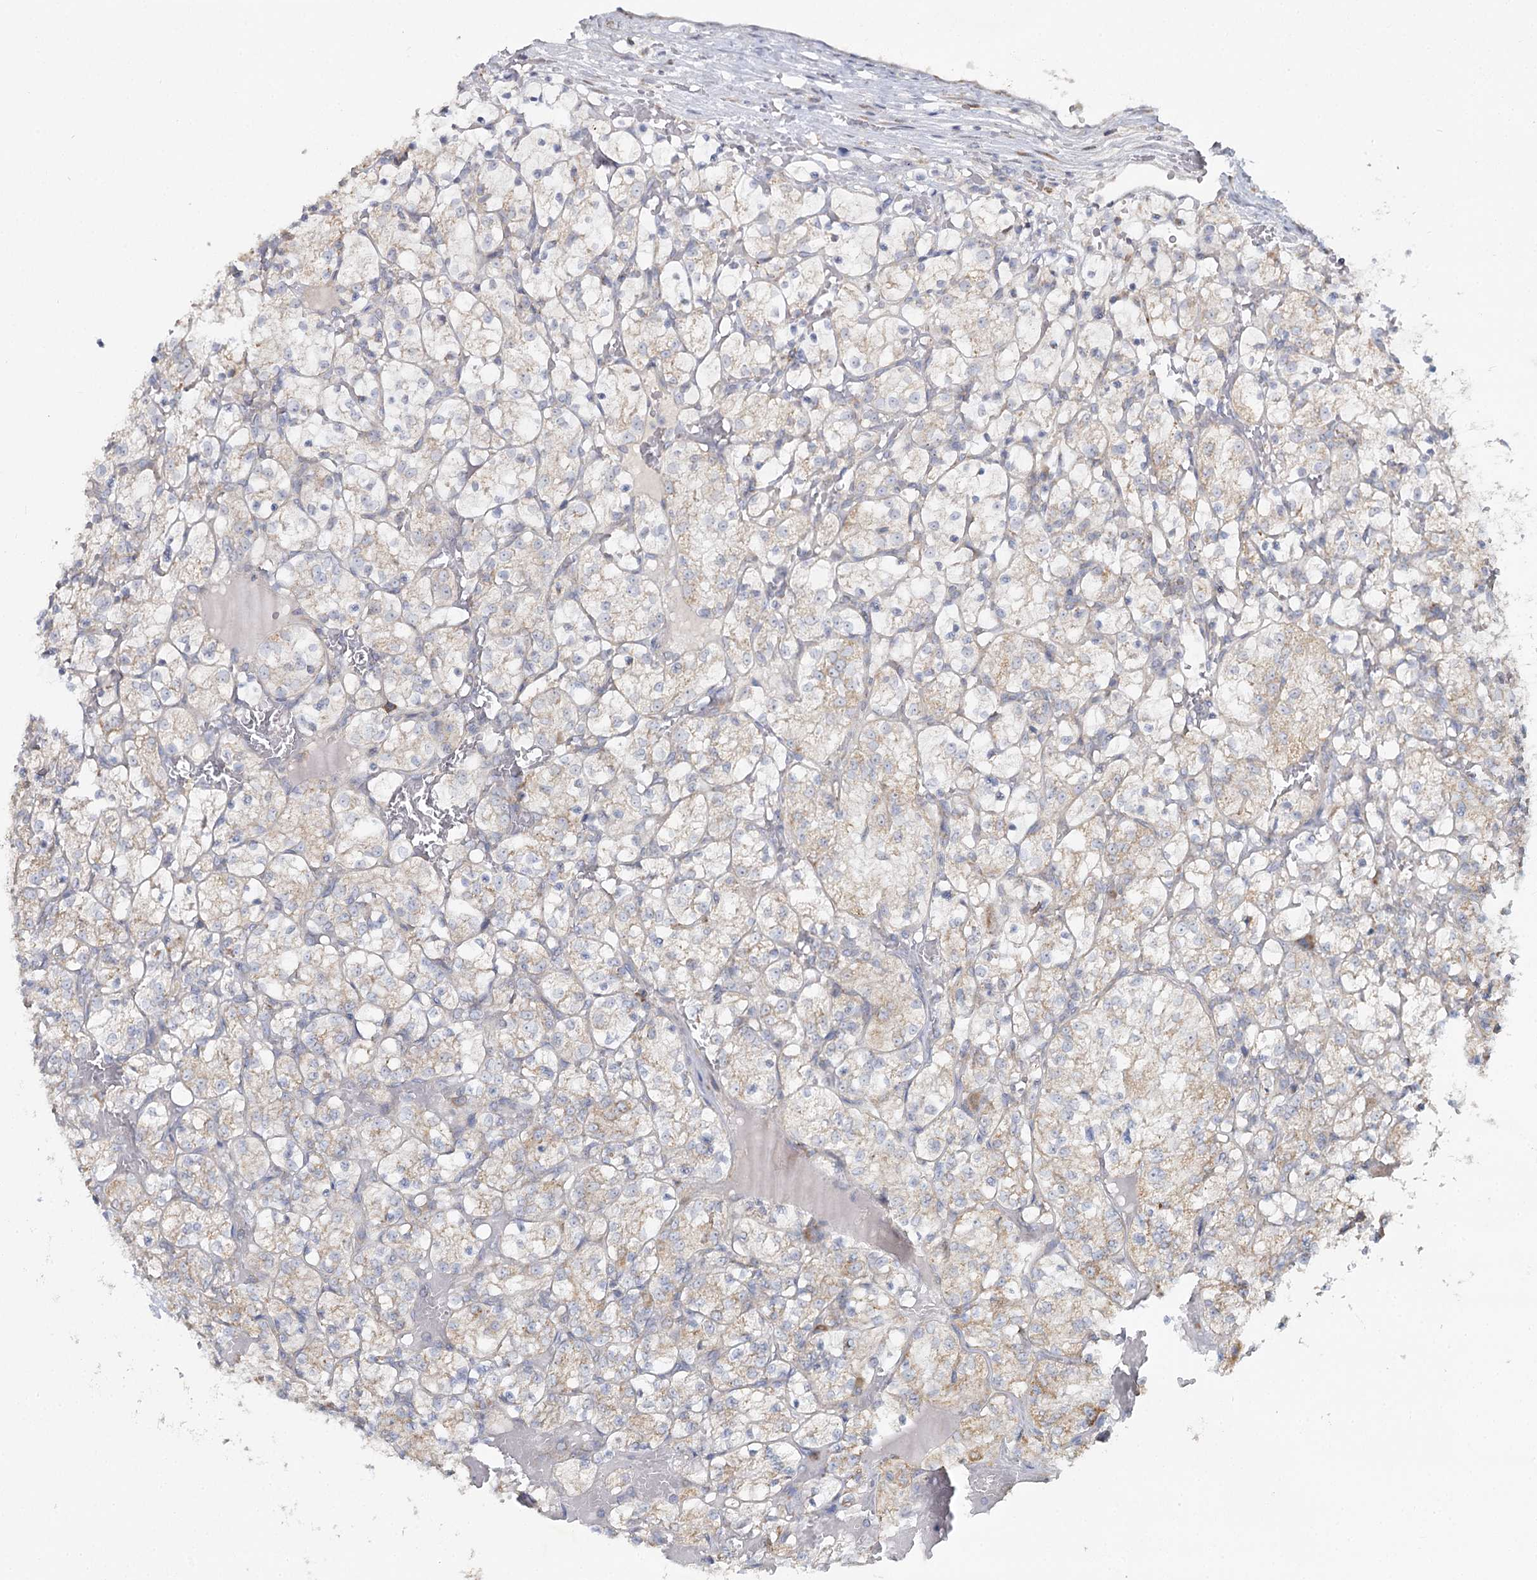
{"staining": {"intensity": "weak", "quantity": "25%-75%", "location": "cytoplasmic/membranous"}, "tissue": "renal cancer", "cell_type": "Tumor cells", "image_type": "cancer", "snomed": [{"axis": "morphology", "description": "Adenocarcinoma, NOS"}, {"axis": "topography", "description": "Kidney"}], "caption": "Brown immunohistochemical staining in renal cancer (adenocarcinoma) exhibits weak cytoplasmic/membranous expression in approximately 25%-75% of tumor cells.", "gene": "ACOX2", "patient": {"sex": "female", "age": 69}}